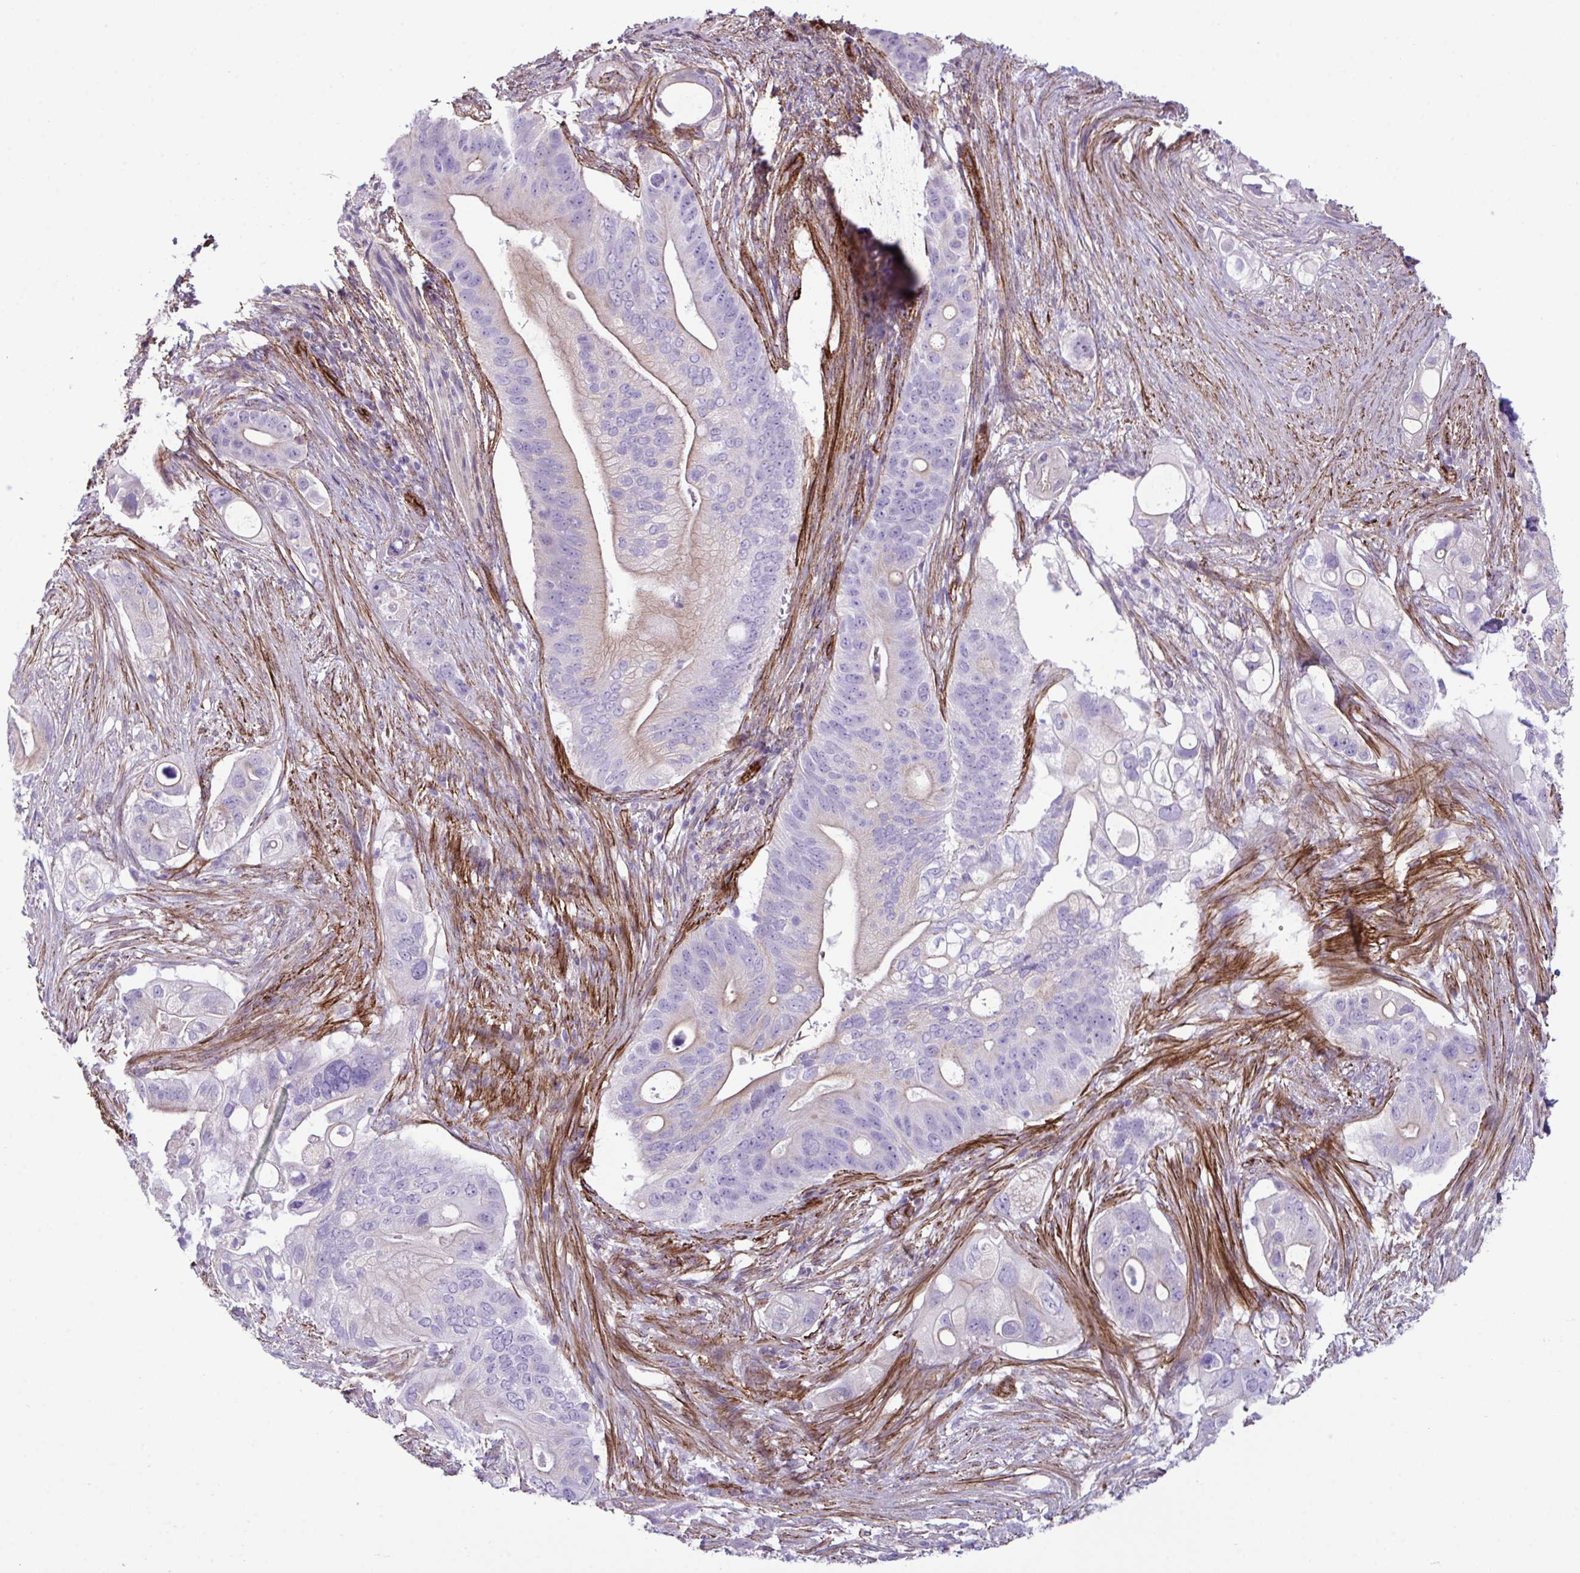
{"staining": {"intensity": "weak", "quantity": "<25%", "location": "cytoplasmic/membranous"}, "tissue": "pancreatic cancer", "cell_type": "Tumor cells", "image_type": "cancer", "snomed": [{"axis": "morphology", "description": "Adenocarcinoma, NOS"}, {"axis": "topography", "description": "Pancreas"}], "caption": "An IHC micrograph of pancreatic adenocarcinoma is shown. There is no staining in tumor cells of pancreatic adenocarcinoma.", "gene": "SYNPO2L", "patient": {"sex": "female", "age": 72}}